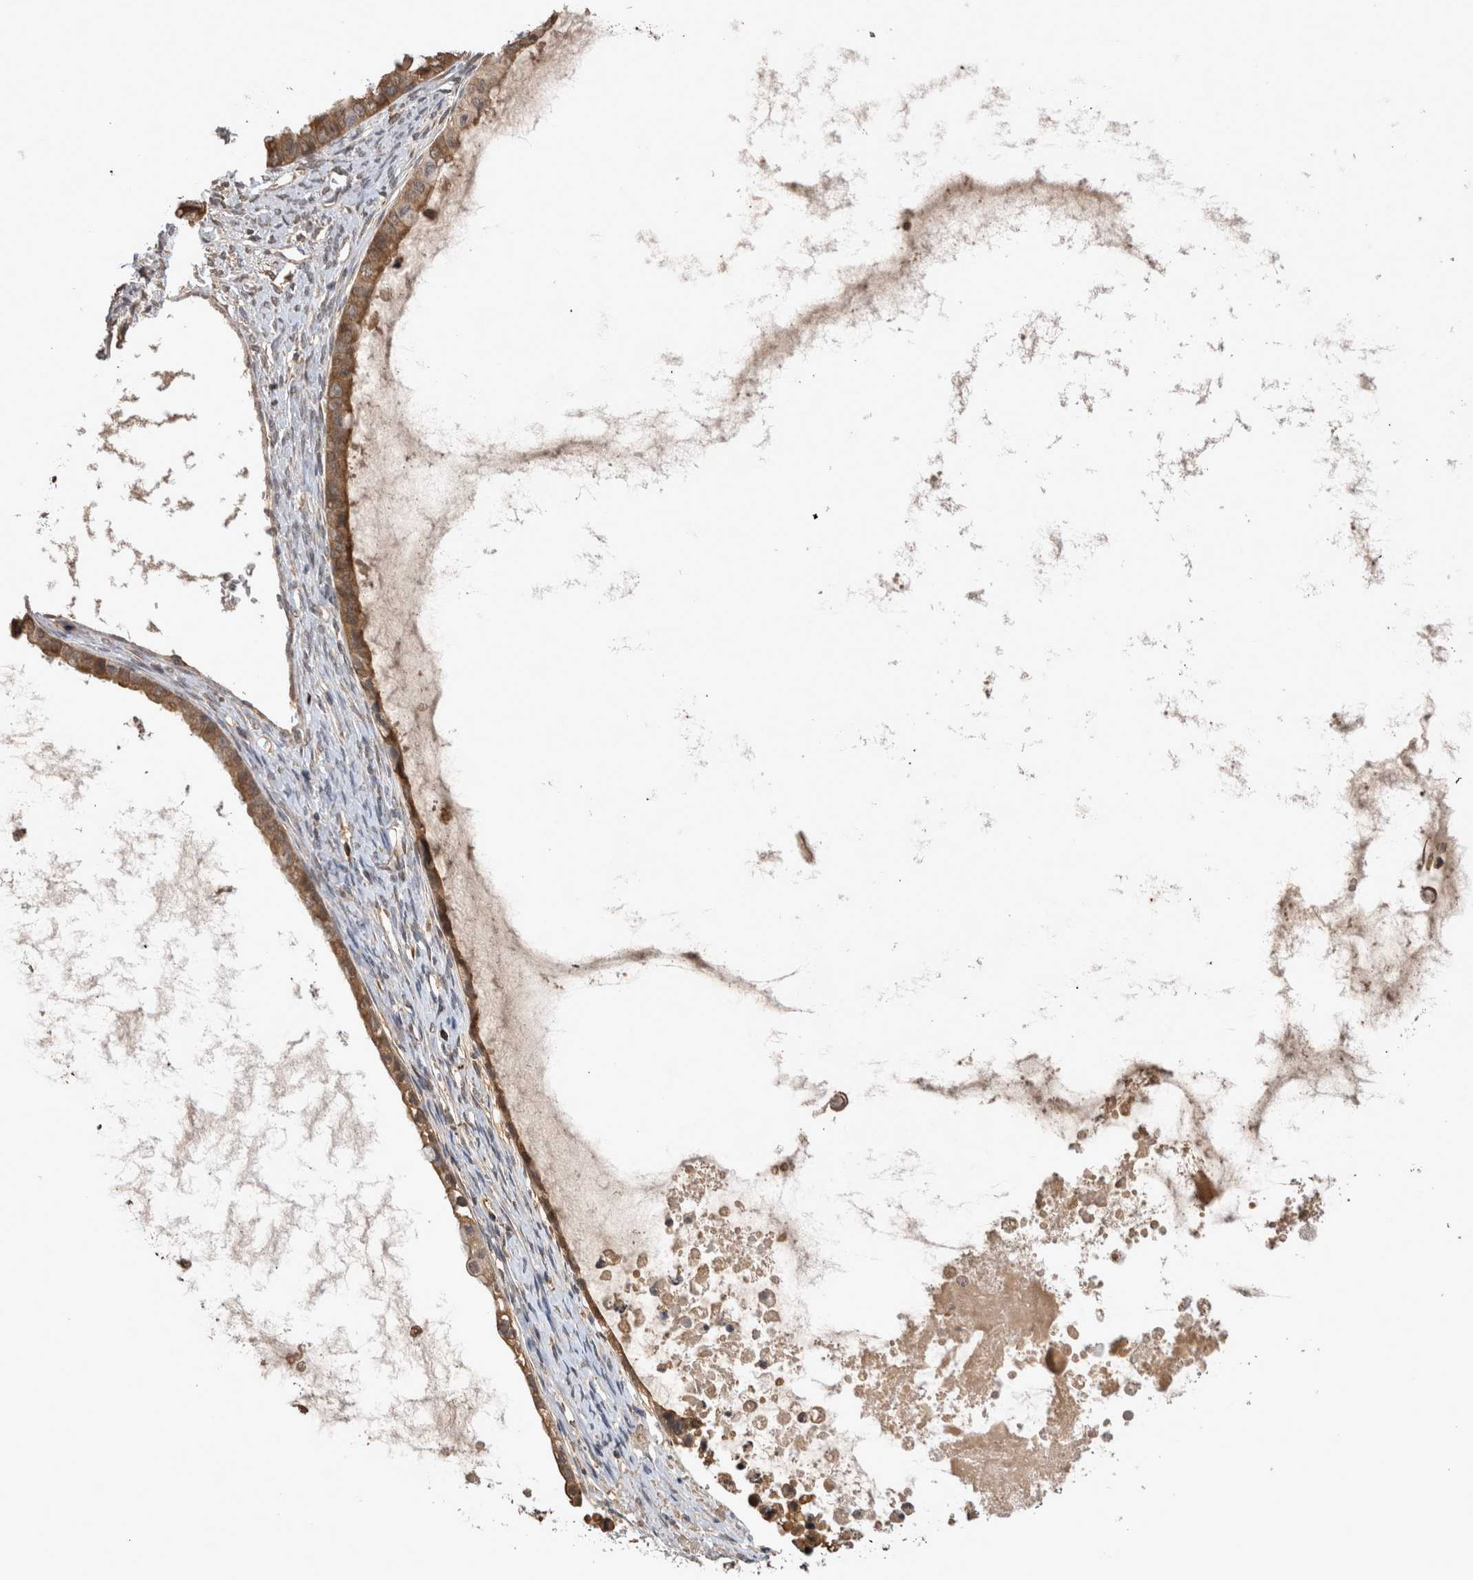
{"staining": {"intensity": "moderate", "quantity": ">75%", "location": "cytoplasmic/membranous"}, "tissue": "ovarian cancer", "cell_type": "Tumor cells", "image_type": "cancer", "snomed": [{"axis": "morphology", "description": "Cystadenocarcinoma, mucinous, NOS"}, {"axis": "topography", "description": "Ovary"}], "caption": "Mucinous cystadenocarcinoma (ovarian) stained with DAB immunohistochemistry (IHC) reveals medium levels of moderate cytoplasmic/membranous expression in about >75% of tumor cells.", "gene": "PREP", "patient": {"sex": "female", "age": 80}}